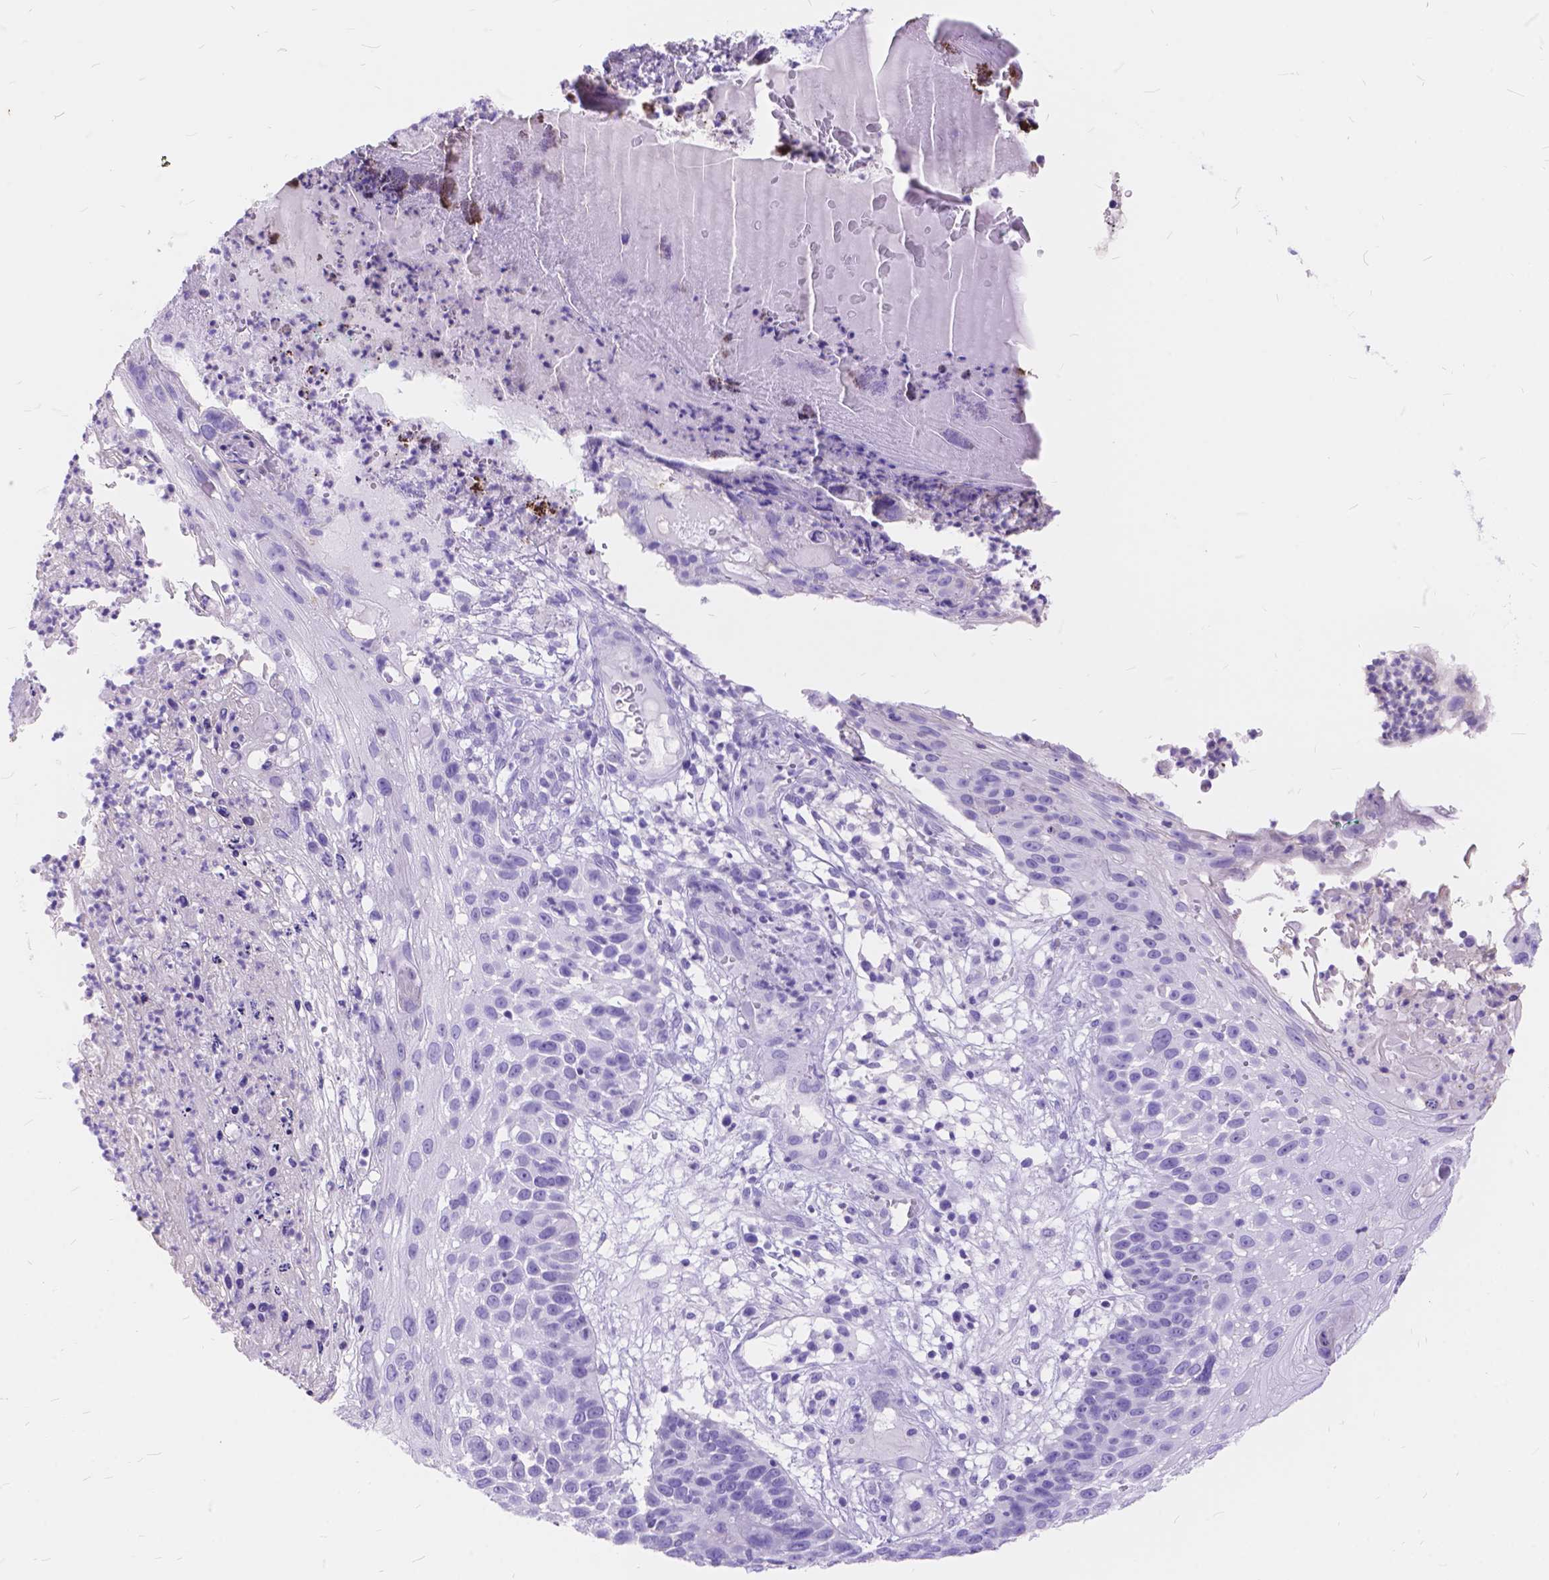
{"staining": {"intensity": "negative", "quantity": "none", "location": "none"}, "tissue": "skin cancer", "cell_type": "Tumor cells", "image_type": "cancer", "snomed": [{"axis": "morphology", "description": "Squamous cell carcinoma, NOS"}, {"axis": "topography", "description": "Skin"}], "caption": "Tumor cells are negative for brown protein staining in skin cancer.", "gene": "FOXL2", "patient": {"sex": "male", "age": 92}}